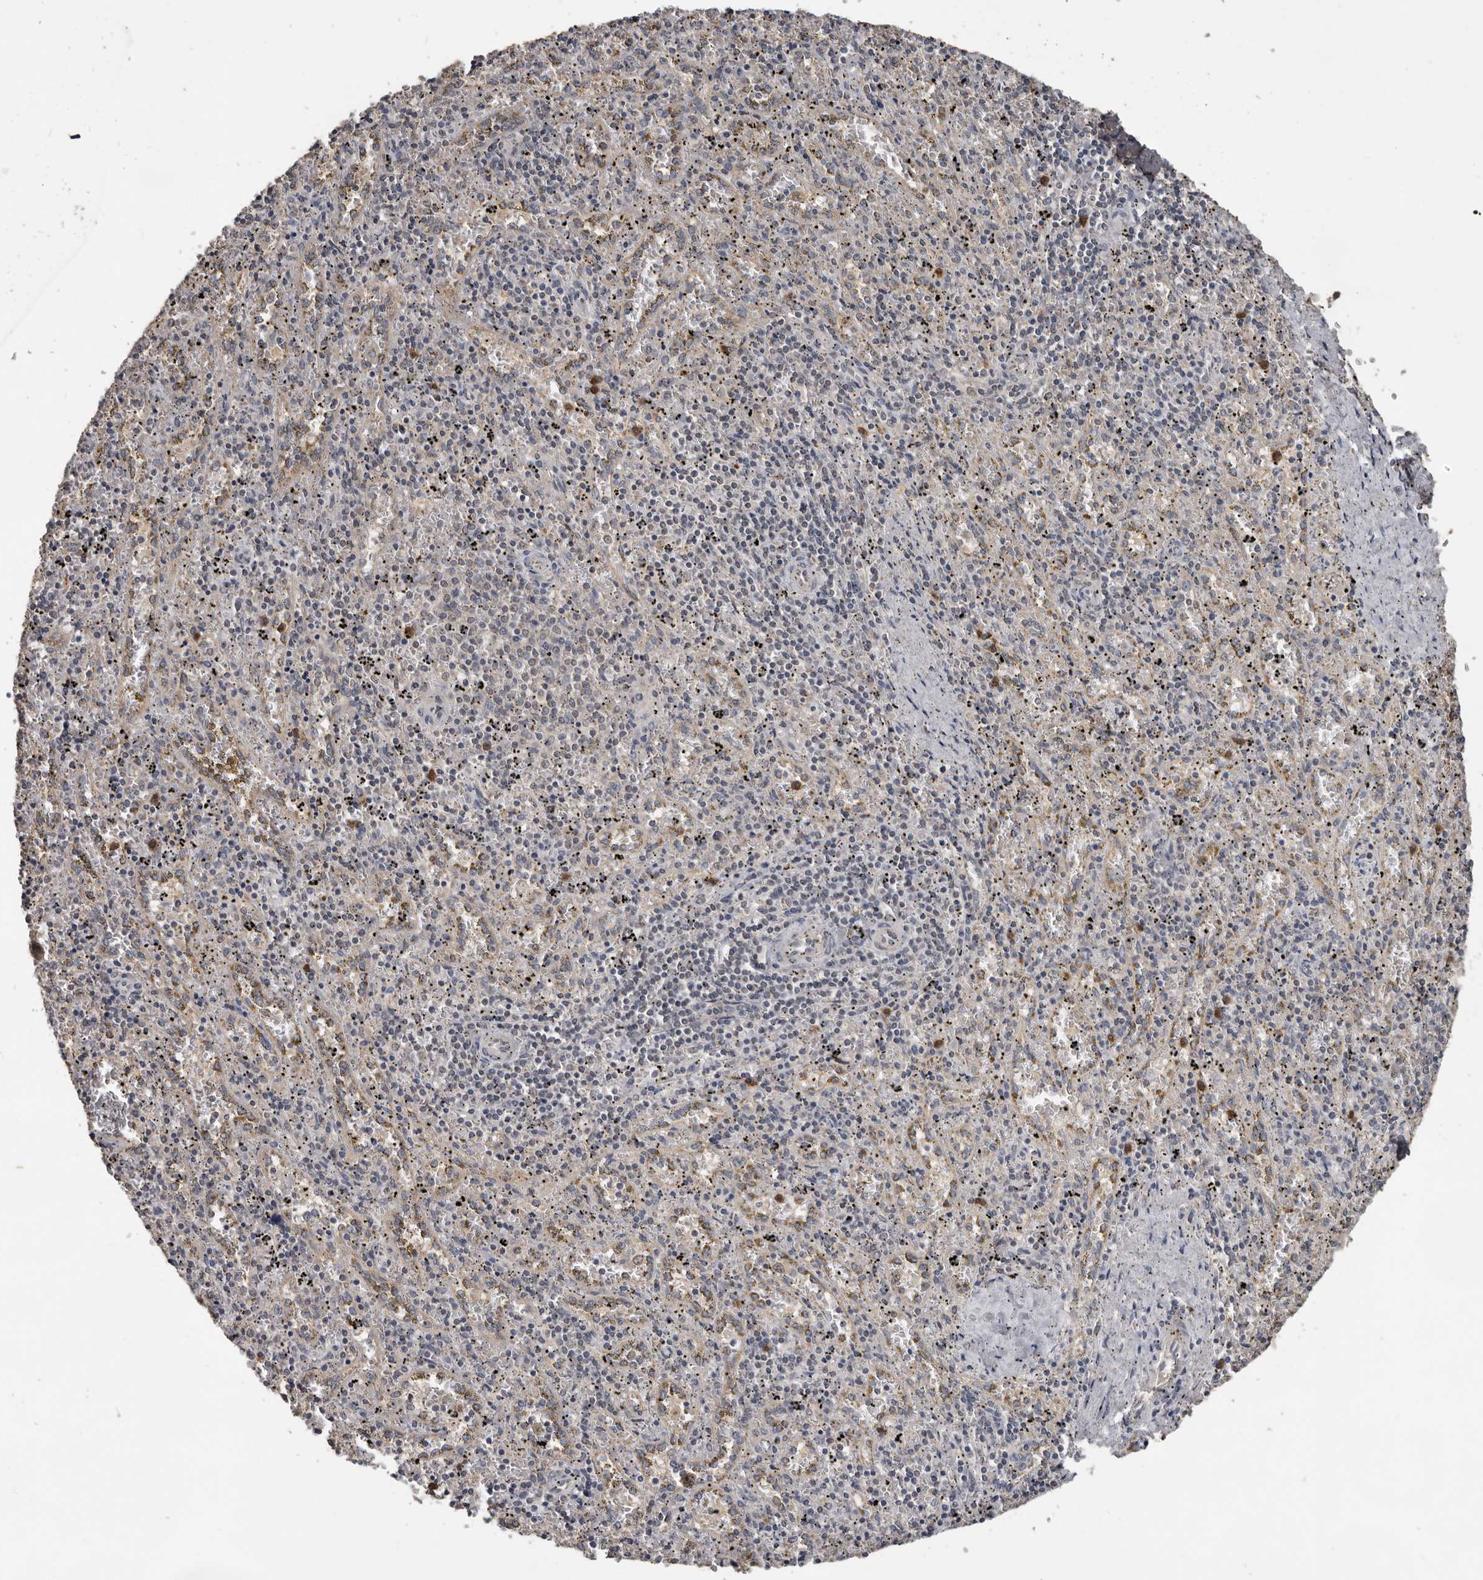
{"staining": {"intensity": "negative", "quantity": "none", "location": "none"}, "tissue": "spleen", "cell_type": "Cells in red pulp", "image_type": "normal", "snomed": [{"axis": "morphology", "description": "Normal tissue, NOS"}, {"axis": "topography", "description": "Spleen"}], "caption": "Immunohistochemistry of benign spleen demonstrates no expression in cells in red pulp. (Brightfield microscopy of DAB IHC at high magnification).", "gene": "MTF1", "patient": {"sex": "male", "age": 11}}